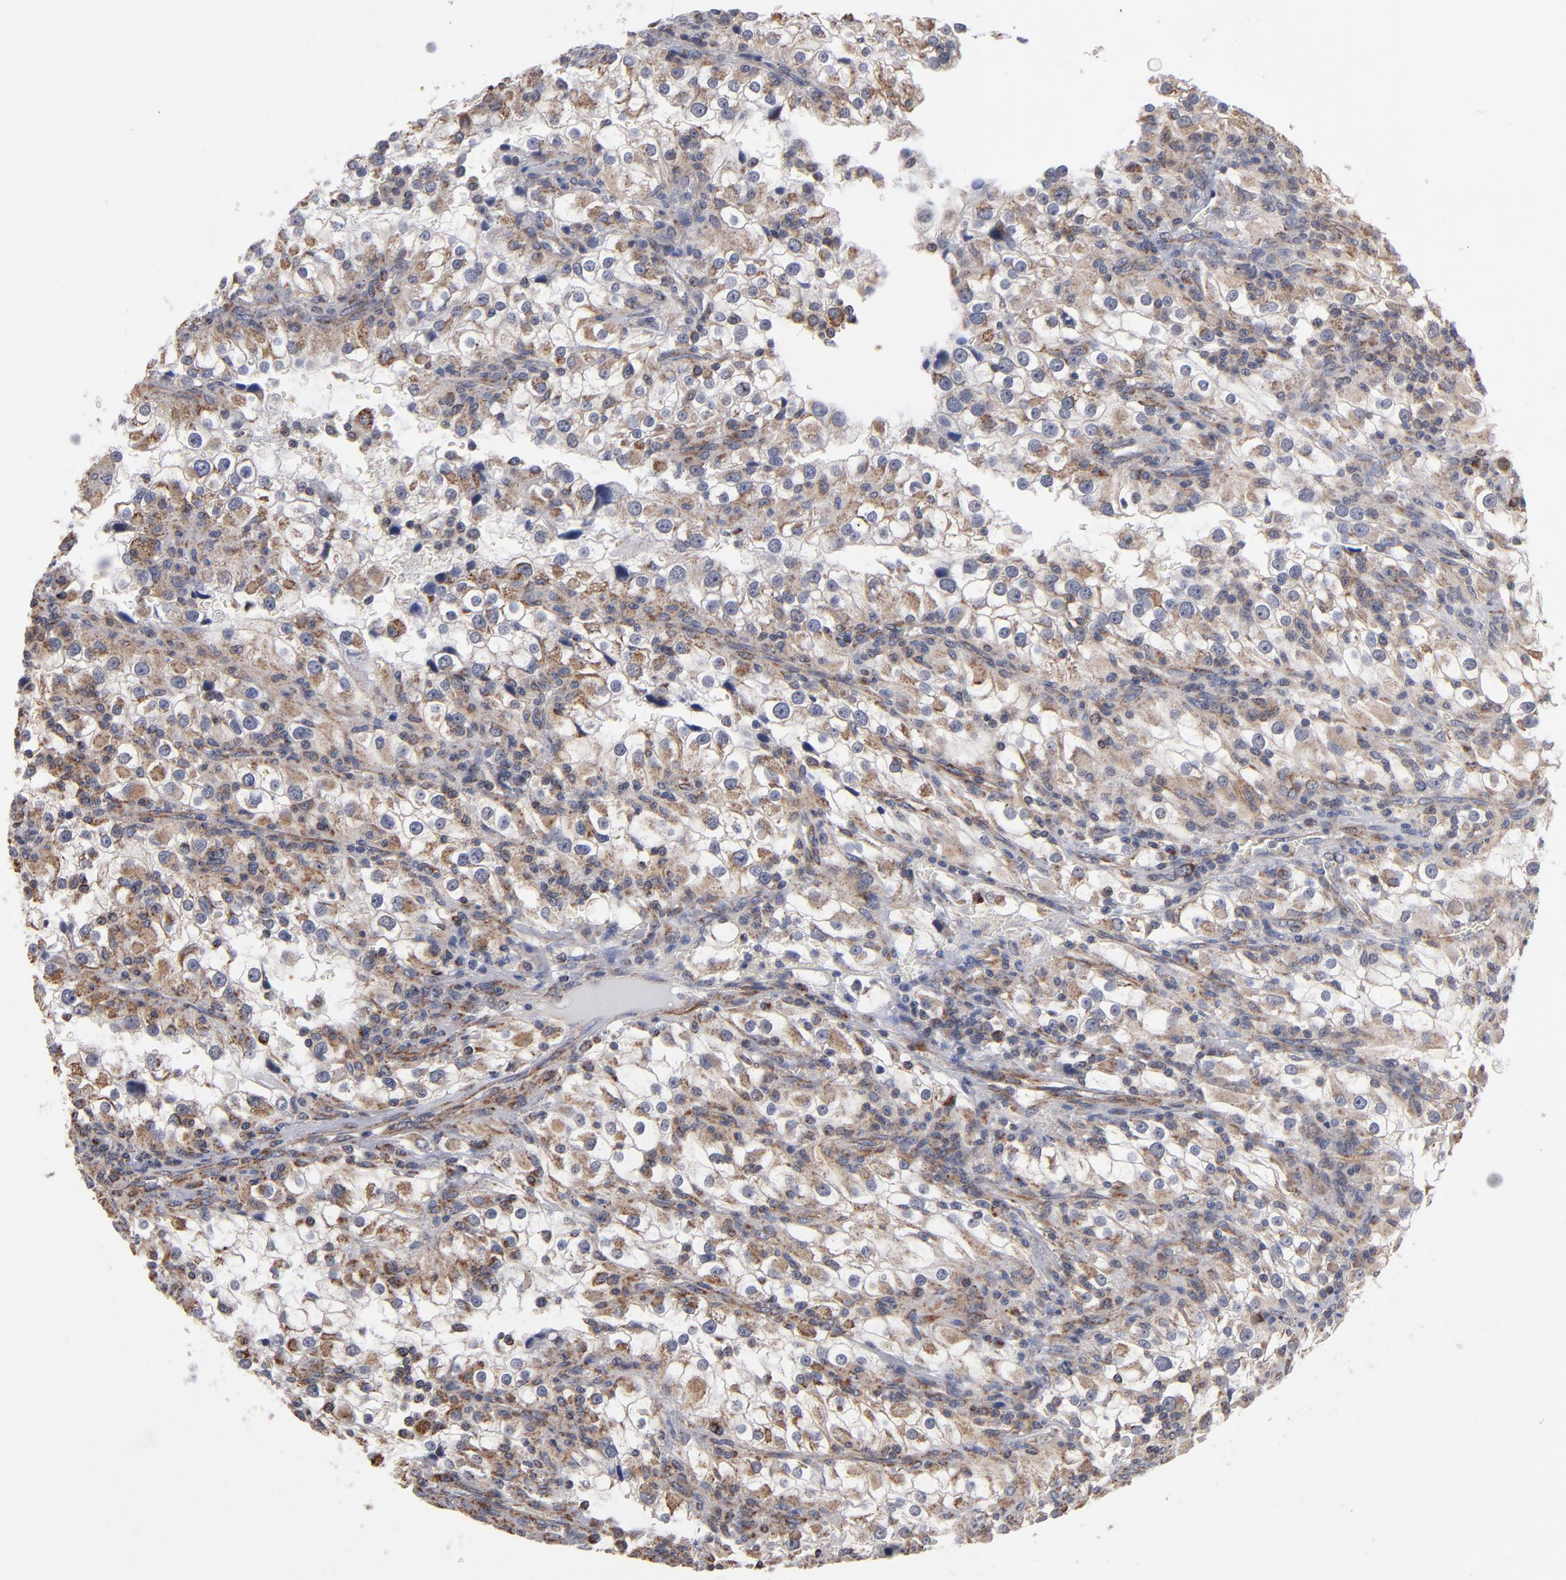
{"staining": {"intensity": "weak", "quantity": ">75%", "location": "cytoplasmic/membranous"}, "tissue": "renal cancer", "cell_type": "Tumor cells", "image_type": "cancer", "snomed": [{"axis": "morphology", "description": "Adenocarcinoma, NOS"}, {"axis": "topography", "description": "Kidney"}], "caption": "Tumor cells exhibit low levels of weak cytoplasmic/membranous expression in approximately >75% of cells in renal adenocarcinoma.", "gene": "MIPOL1", "patient": {"sex": "female", "age": 52}}